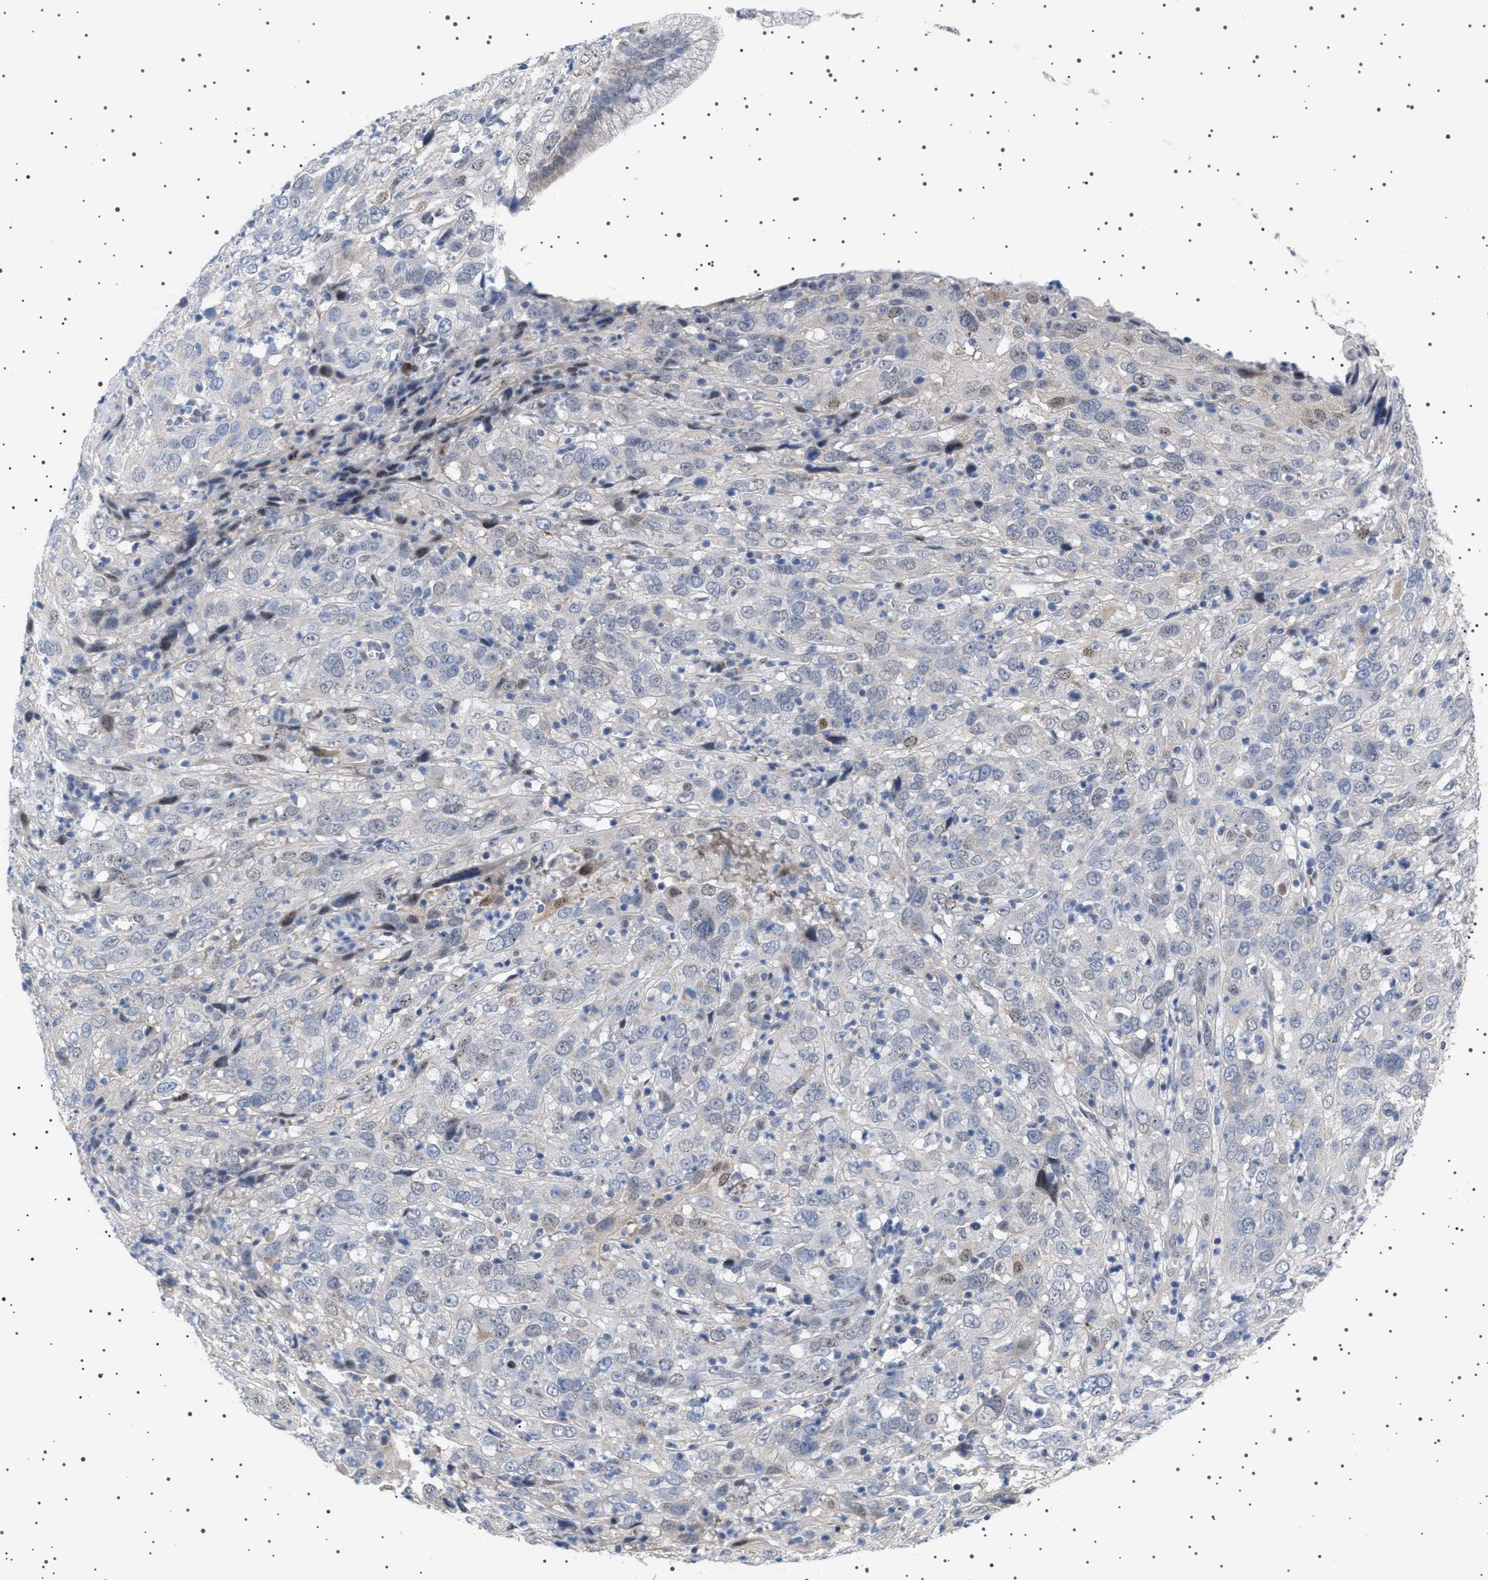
{"staining": {"intensity": "negative", "quantity": "none", "location": "none"}, "tissue": "cervical cancer", "cell_type": "Tumor cells", "image_type": "cancer", "snomed": [{"axis": "morphology", "description": "Squamous cell carcinoma, NOS"}, {"axis": "topography", "description": "Cervix"}], "caption": "High magnification brightfield microscopy of cervical squamous cell carcinoma stained with DAB (3,3'-diaminobenzidine) (brown) and counterstained with hematoxylin (blue): tumor cells show no significant positivity.", "gene": "HTR1A", "patient": {"sex": "female", "age": 32}}